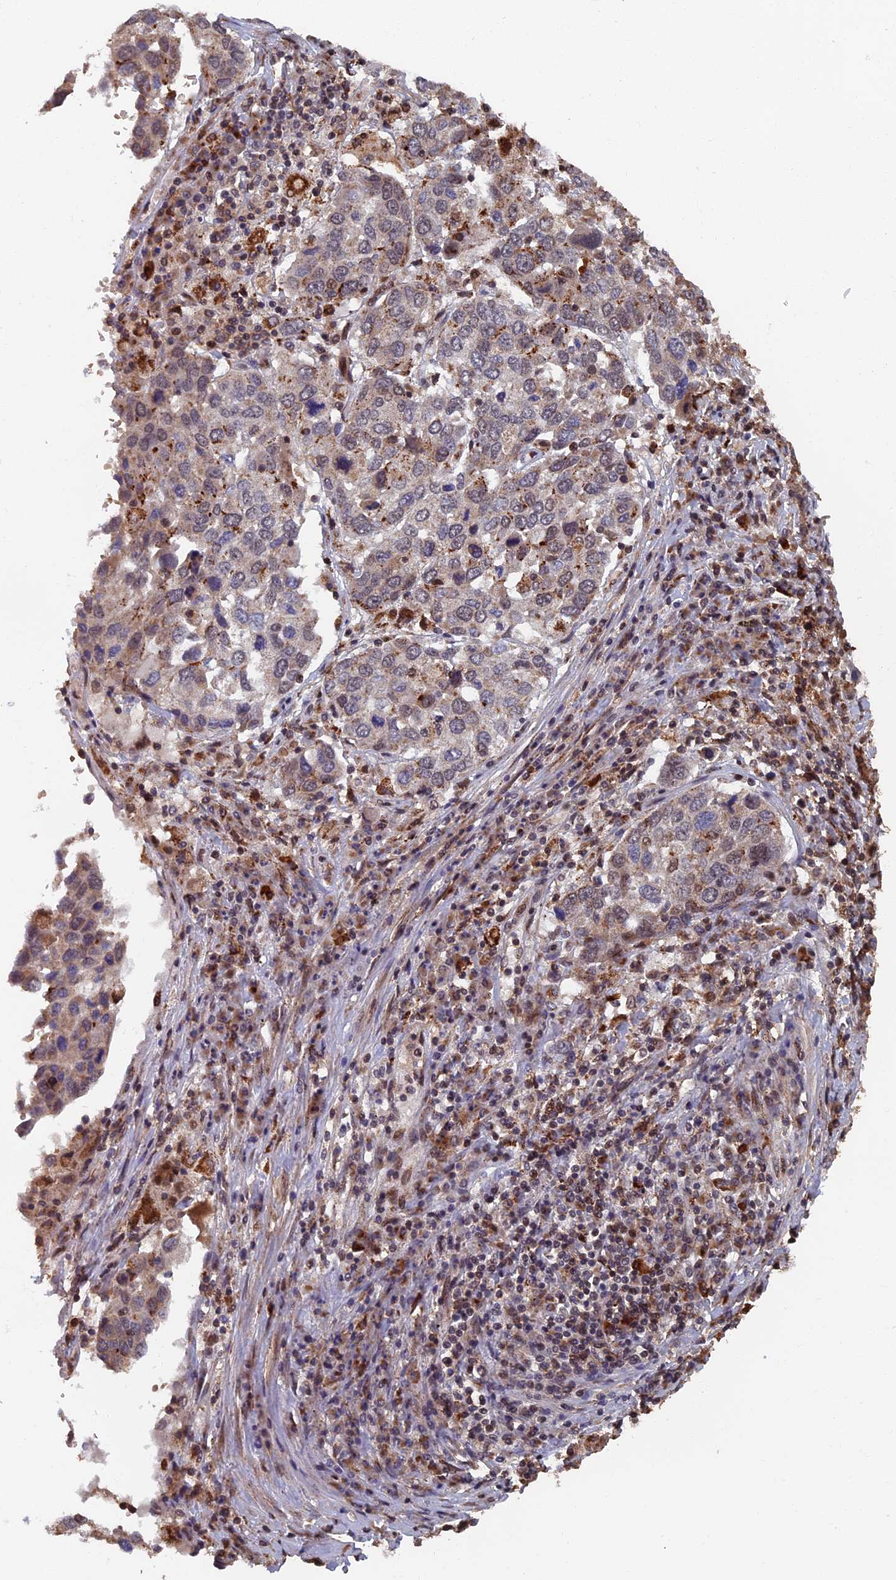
{"staining": {"intensity": "weak", "quantity": "<25%", "location": "cytoplasmic/membranous"}, "tissue": "lung cancer", "cell_type": "Tumor cells", "image_type": "cancer", "snomed": [{"axis": "morphology", "description": "Squamous cell carcinoma, NOS"}, {"axis": "topography", "description": "Lung"}], "caption": "A micrograph of human lung cancer is negative for staining in tumor cells. (Immunohistochemistry, brightfield microscopy, high magnification).", "gene": "RASGRF1", "patient": {"sex": "male", "age": 65}}